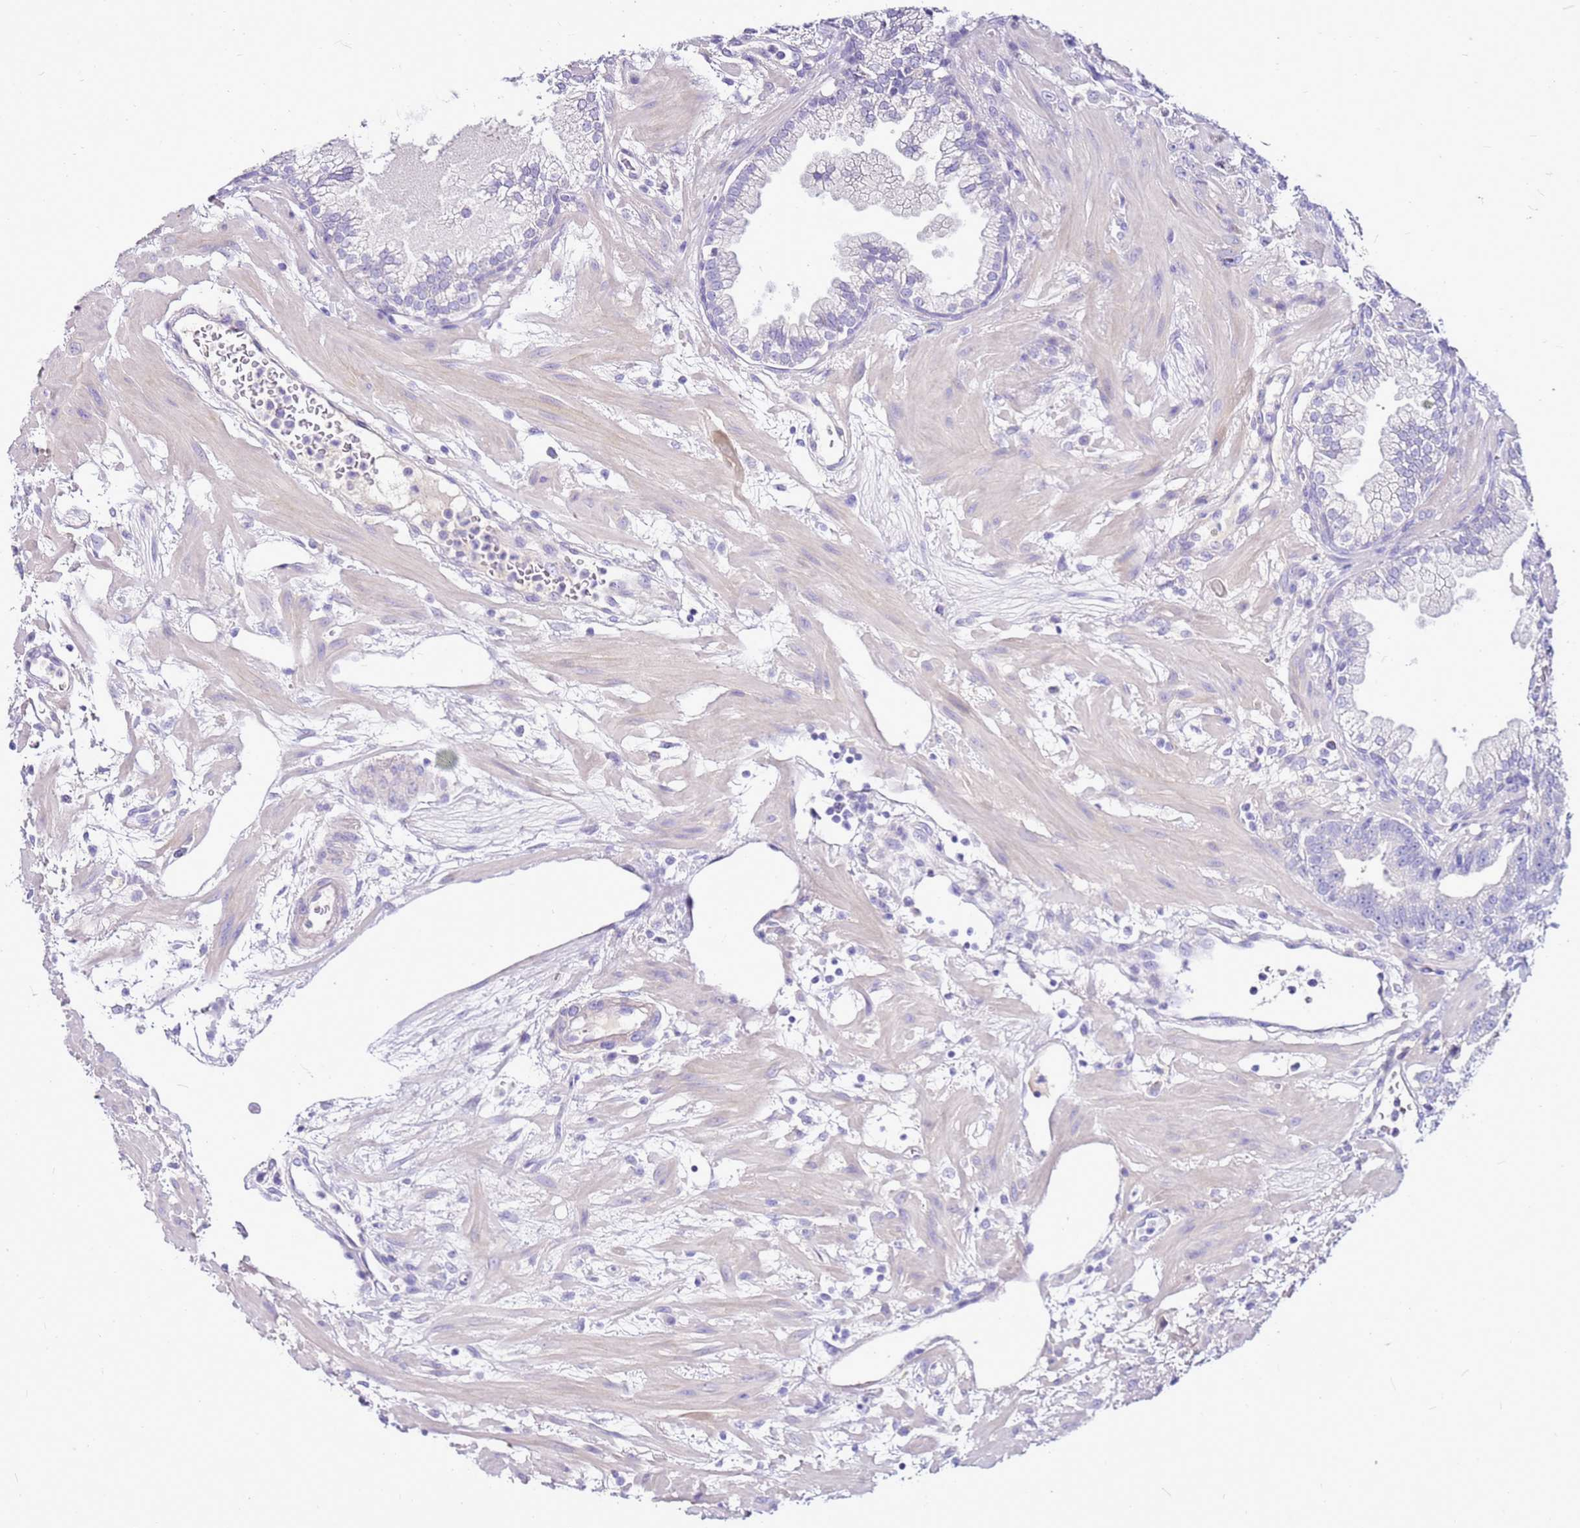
{"staining": {"intensity": "negative", "quantity": "none", "location": "none"}, "tissue": "prostate cancer", "cell_type": "Tumor cells", "image_type": "cancer", "snomed": [{"axis": "morphology", "description": "Adenocarcinoma, High grade"}, {"axis": "topography", "description": "Prostate"}], "caption": "Tumor cells show no significant positivity in adenocarcinoma (high-grade) (prostate).", "gene": "DCDC2B", "patient": {"sex": "male", "age": 63}}